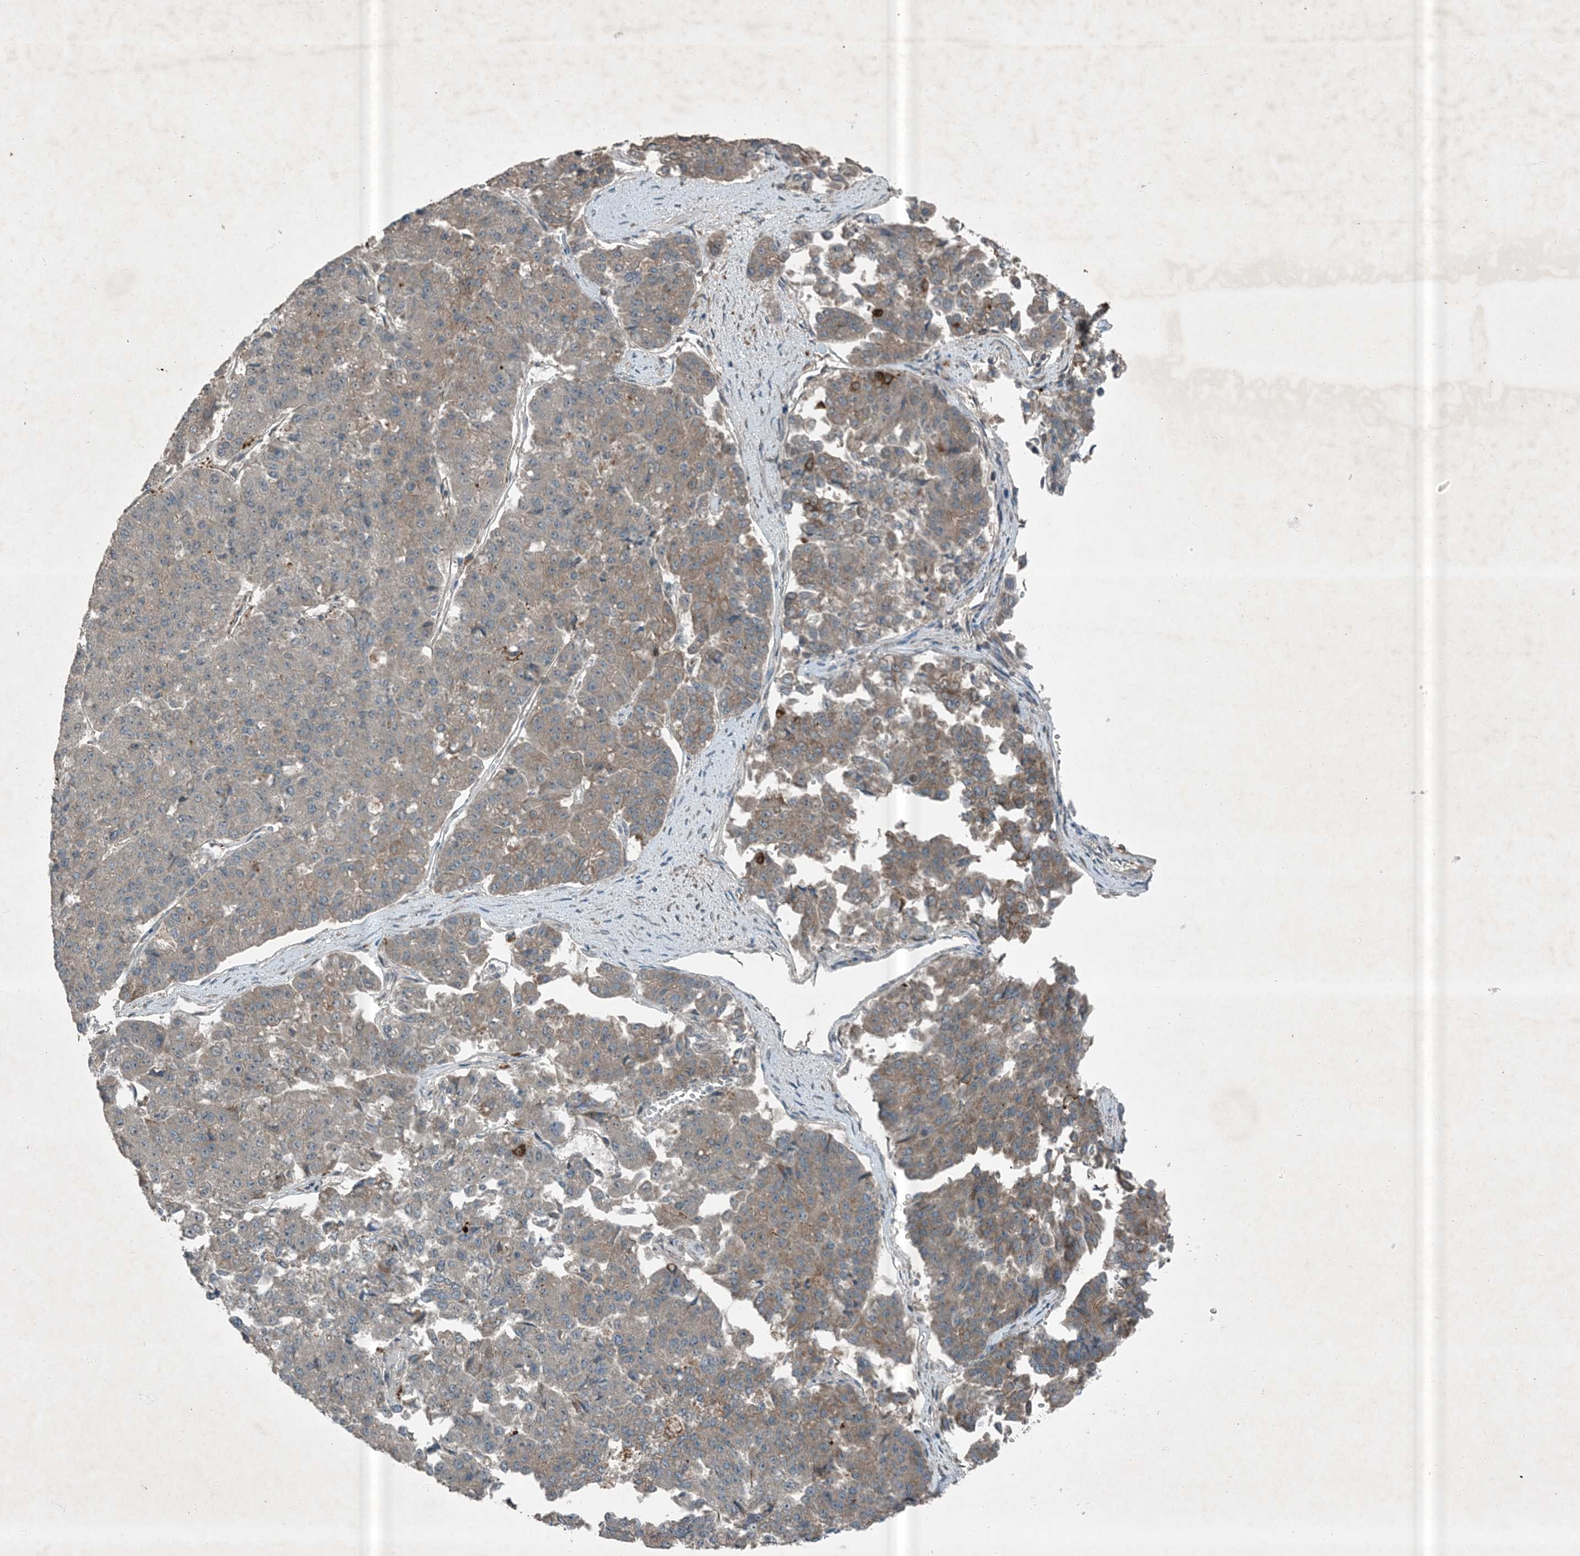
{"staining": {"intensity": "moderate", "quantity": "<25%", "location": "cytoplasmic/membranous"}, "tissue": "pancreatic cancer", "cell_type": "Tumor cells", "image_type": "cancer", "snomed": [{"axis": "morphology", "description": "Adenocarcinoma, NOS"}, {"axis": "topography", "description": "Pancreas"}], "caption": "Immunohistochemistry (IHC) of human pancreatic adenocarcinoma exhibits low levels of moderate cytoplasmic/membranous expression in about <25% of tumor cells. The protein of interest is stained brown, and the nuclei are stained in blue (DAB IHC with brightfield microscopy, high magnification).", "gene": "MDN1", "patient": {"sex": "male", "age": 50}}